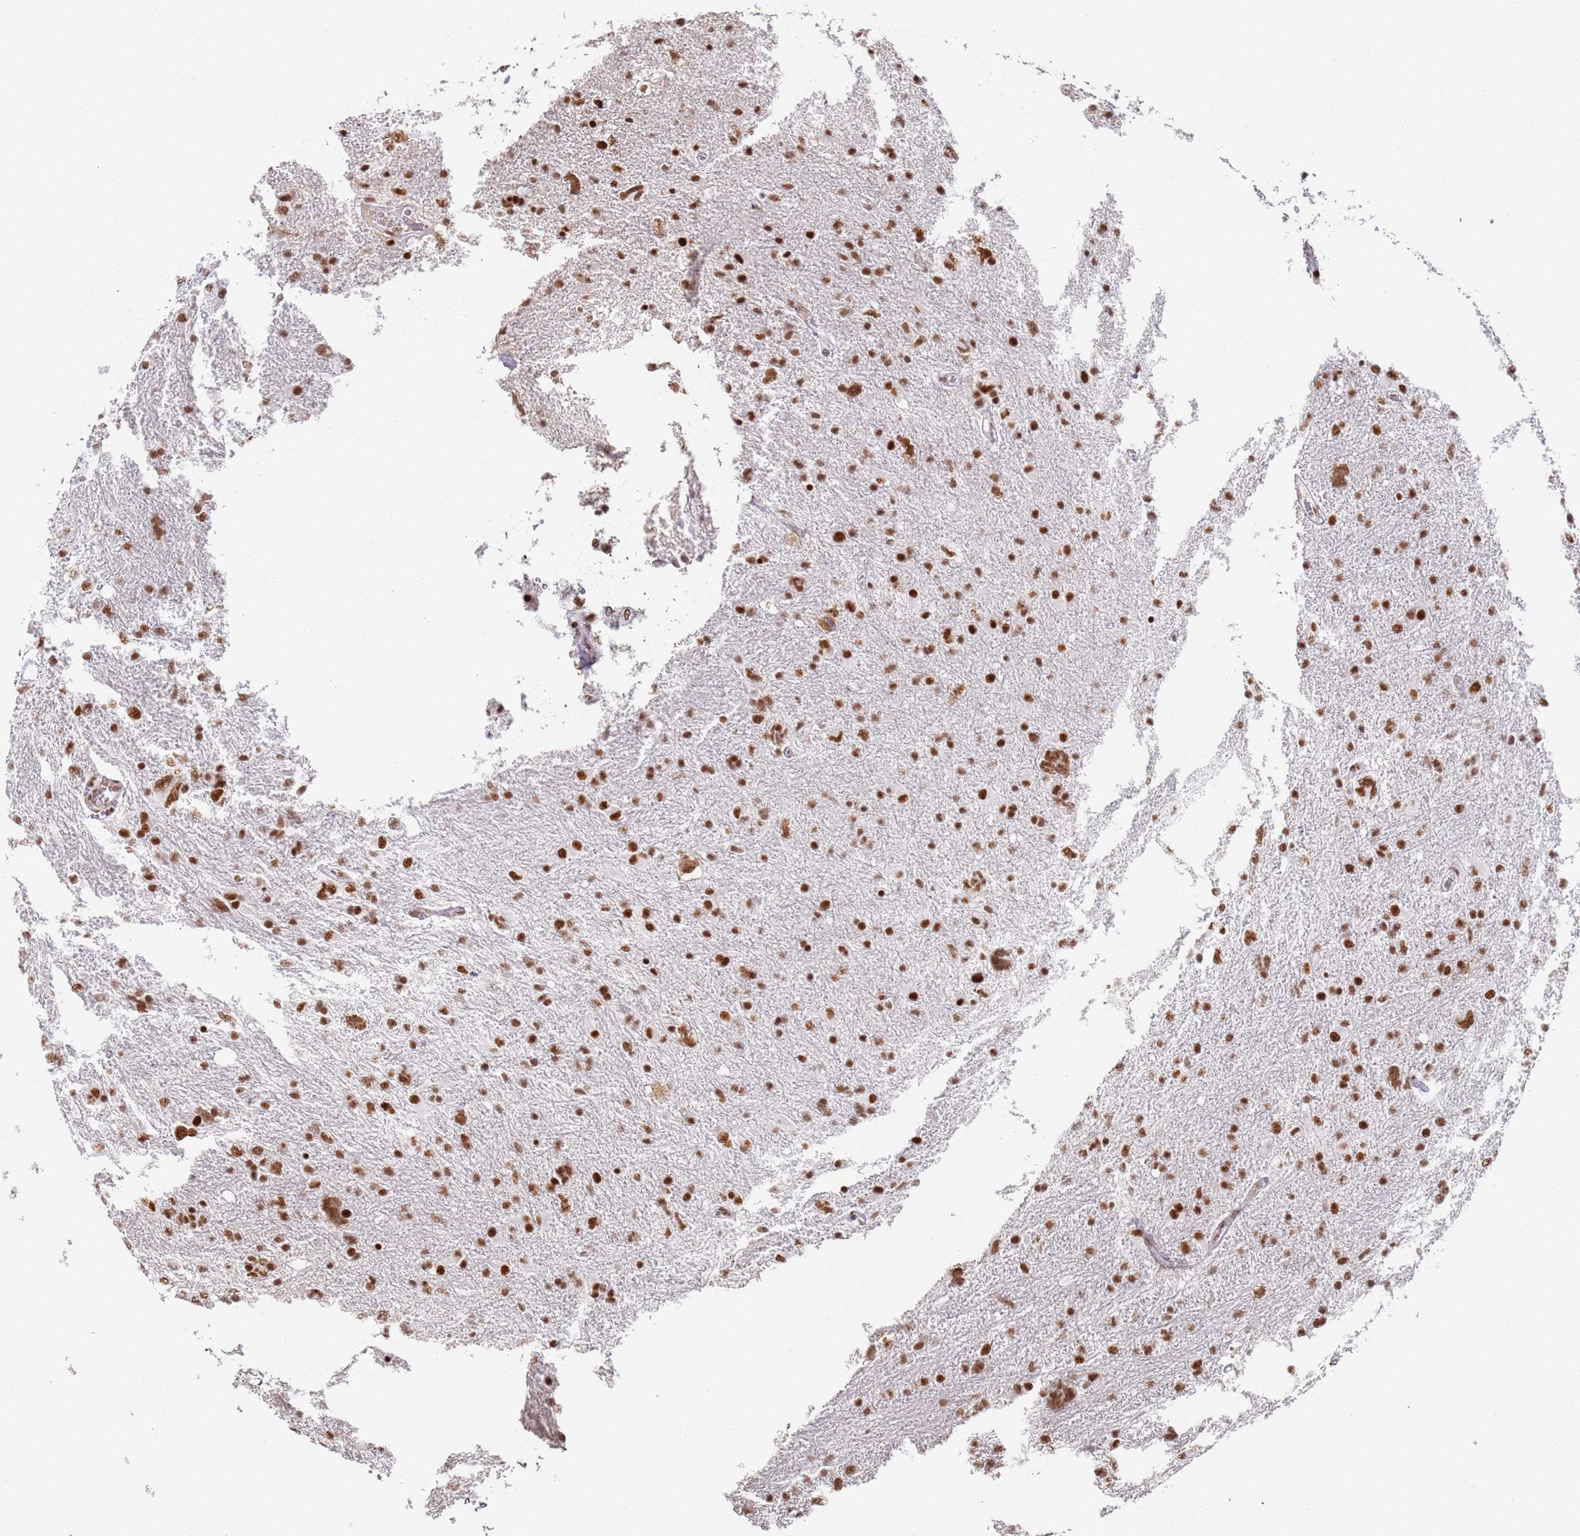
{"staining": {"intensity": "moderate", "quantity": ">75%", "location": "nuclear"}, "tissue": "glioma", "cell_type": "Tumor cells", "image_type": "cancer", "snomed": [{"axis": "morphology", "description": "Glioma, malignant, High grade"}, {"axis": "topography", "description": "Brain"}], "caption": "A brown stain highlights moderate nuclear staining of a protein in malignant high-grade glioma tumor cells.", "gene": "AKAP8L", "patient": {"sex": "male", "age": 61}}